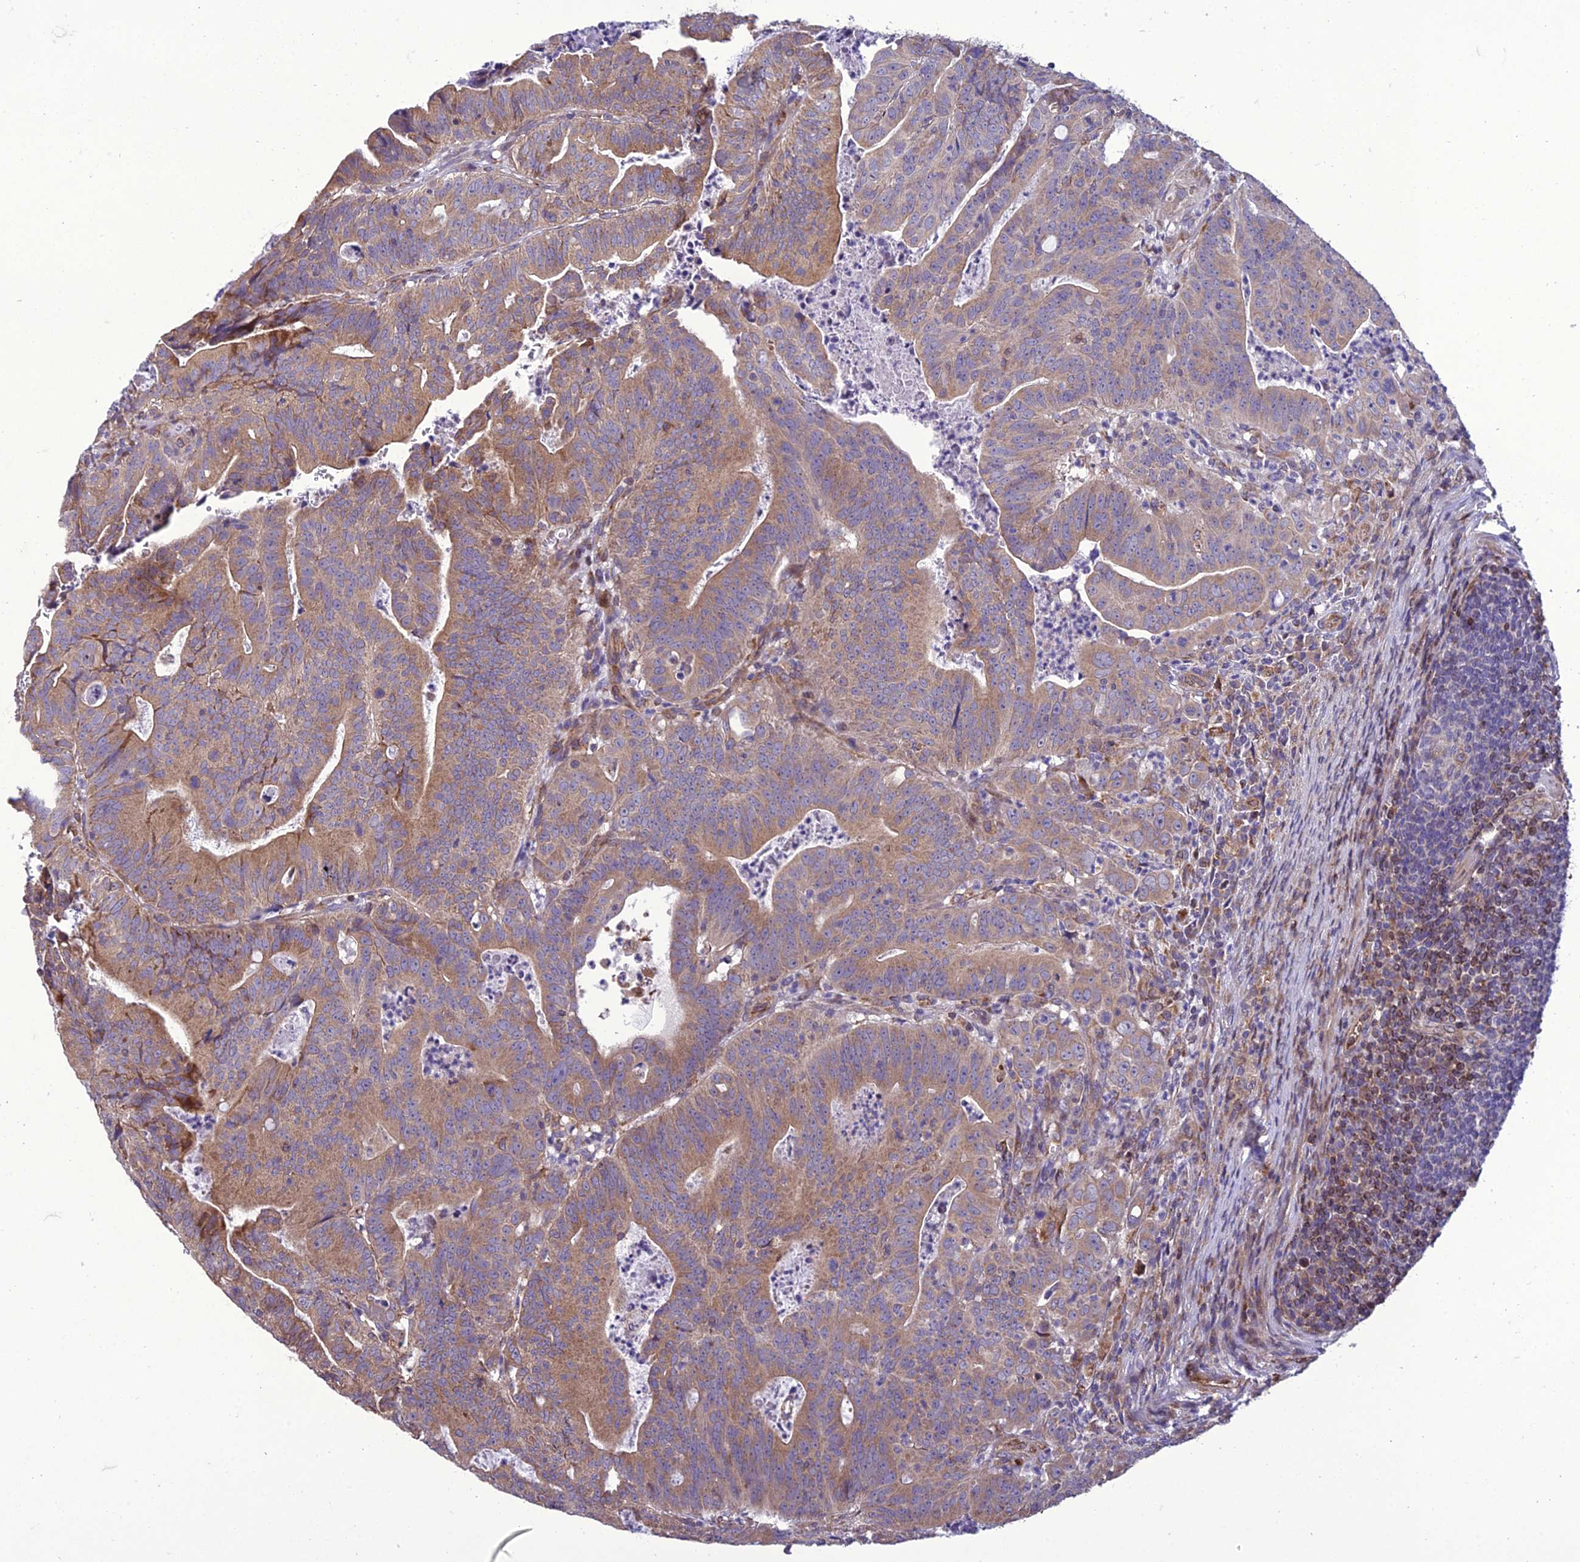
{"staining": {"intensity": "weak", "quantity": ">75%", "location": "cytoplasmic/membranous"}, "tissue": "colorectal cancer", "cell_type": "Tumor cells", "image_type": "cancer", "snomed": [{"axis": "morphology", "description": "Adenocarcinoma, NOS"}, {"axis": "topography", "description": "Rectum"}], "caption": "Immunohistochemistry (DAB (3,3'-diaminobenzidine)) staining of human colorectal cancer (adenocarcinoma) displays weak cytoplasmic/membranous protein expression in approximately >75% of tumor cells.", "gene": "GIMAP1", "patient": {"sex": "male", "age": 69}}